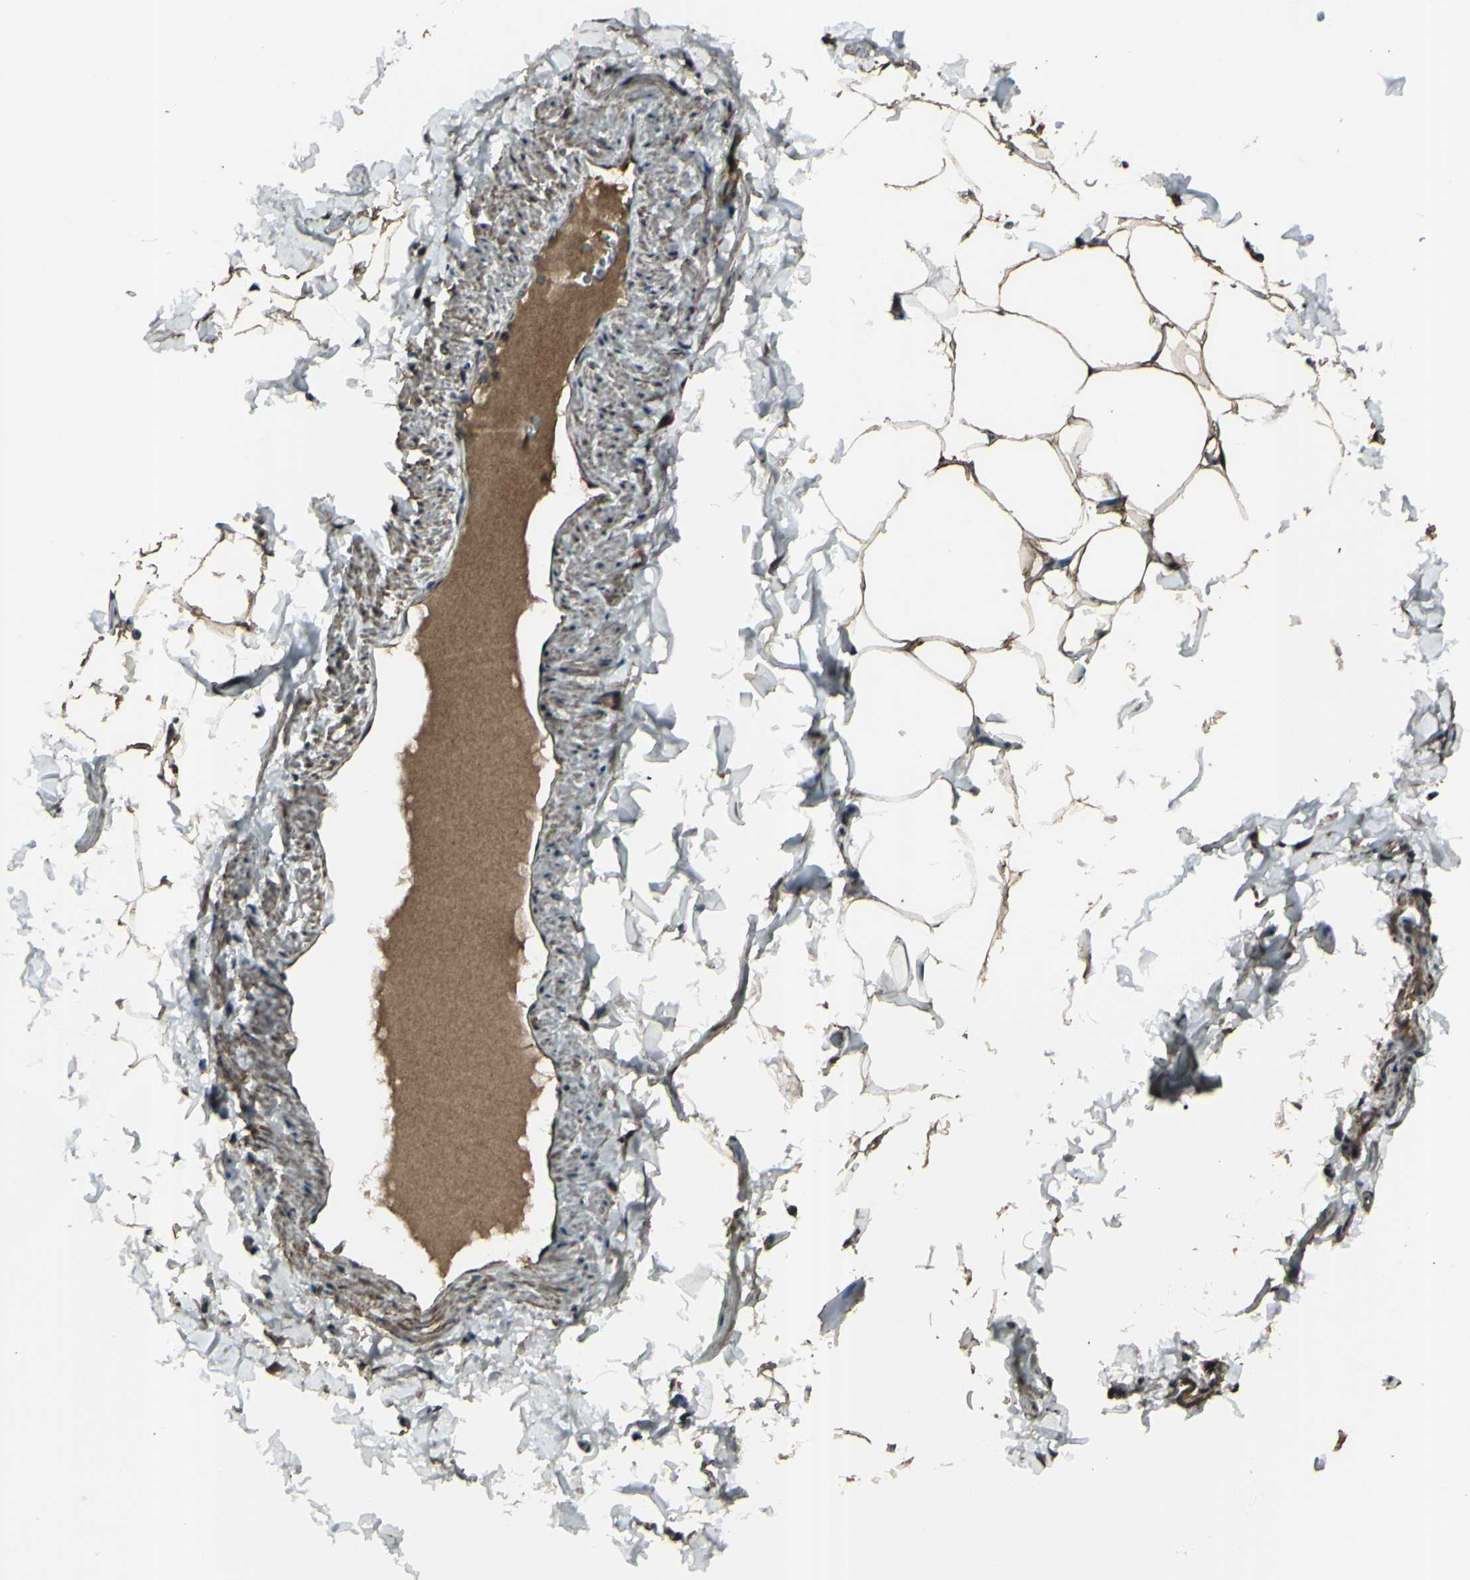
{"staining": {"intensity": "moderate", "quantity": ">75%", "location": "cytoplasmic/membranous"}, "tissue": "adipose tissue", "cell_type": "Adipocytes", "image_type": "normal", "snomed": [{"axis": "morphology", "description": "Normal tissue, NOS"}, {"axis": "topography", "description": "Vascular tissue"}], "caption": "Benign adipose tissue reveals moderate cytoplasmic/membranous positivity in about >75% of adipocytes The staining was performed using DAB (3,3'-diaminobenzidine) to visualize the protein expression in brown, while the nuclei were stained in blue with hematoxylin (Magnification: 20x)..", "gene": "GNAS", "patient": {"sex": "male", "age": 41}}